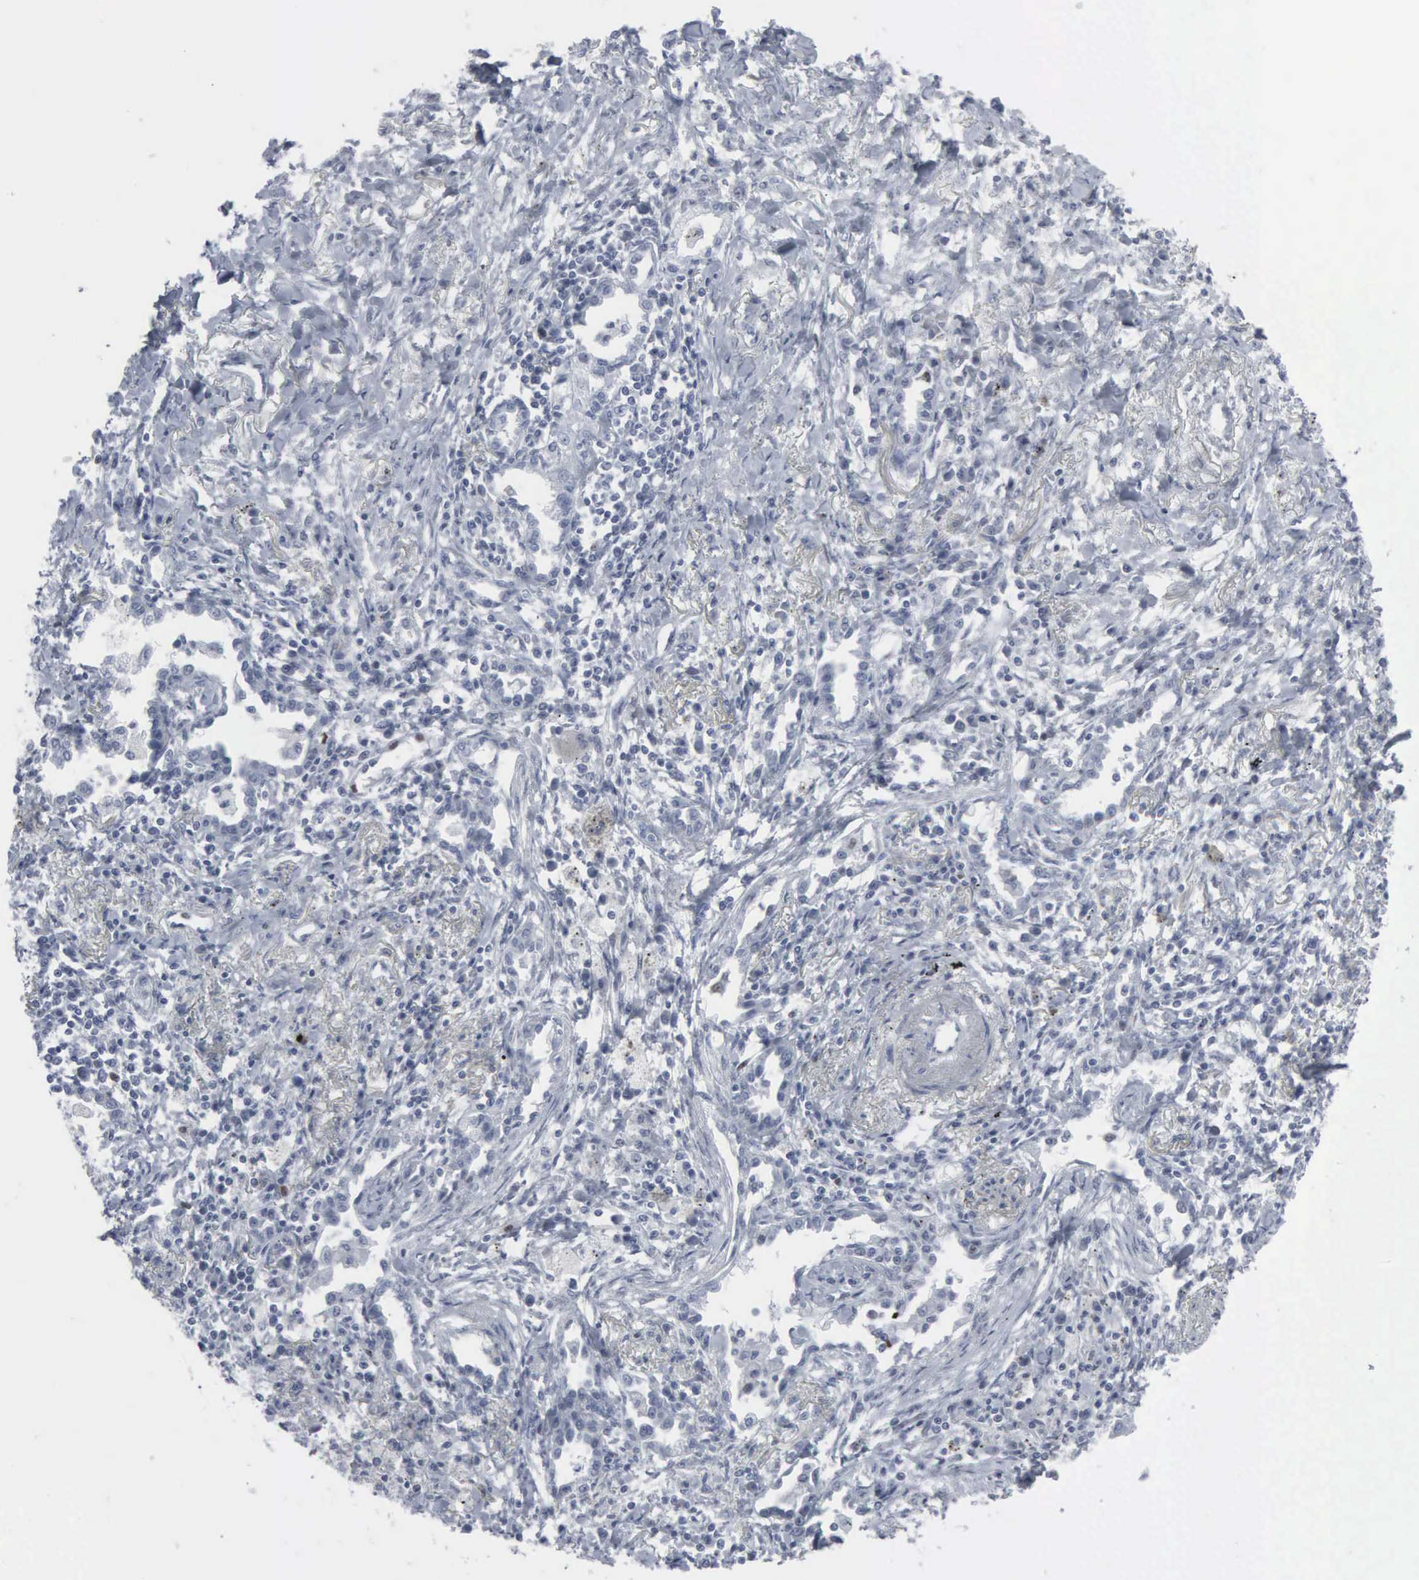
{"staining": {"intensity": "negative", "quantity": "none", "location": "none"}, "tissue": "lung cancer", "cell_type": "Tumor cells", "image_type": "cancer", "snomed": [{"axis": "morphology", "description": "Adenocarcinoma, NOS"}, {"axis": "topography", "description": "Lung"}], "caption": "Protein analysis of lung cancer (adenocarcinoma) demonstrates no significant positivity in tumor cells.", "gene": "CCND3", "patient": {"sex": "male", "age": 60}}